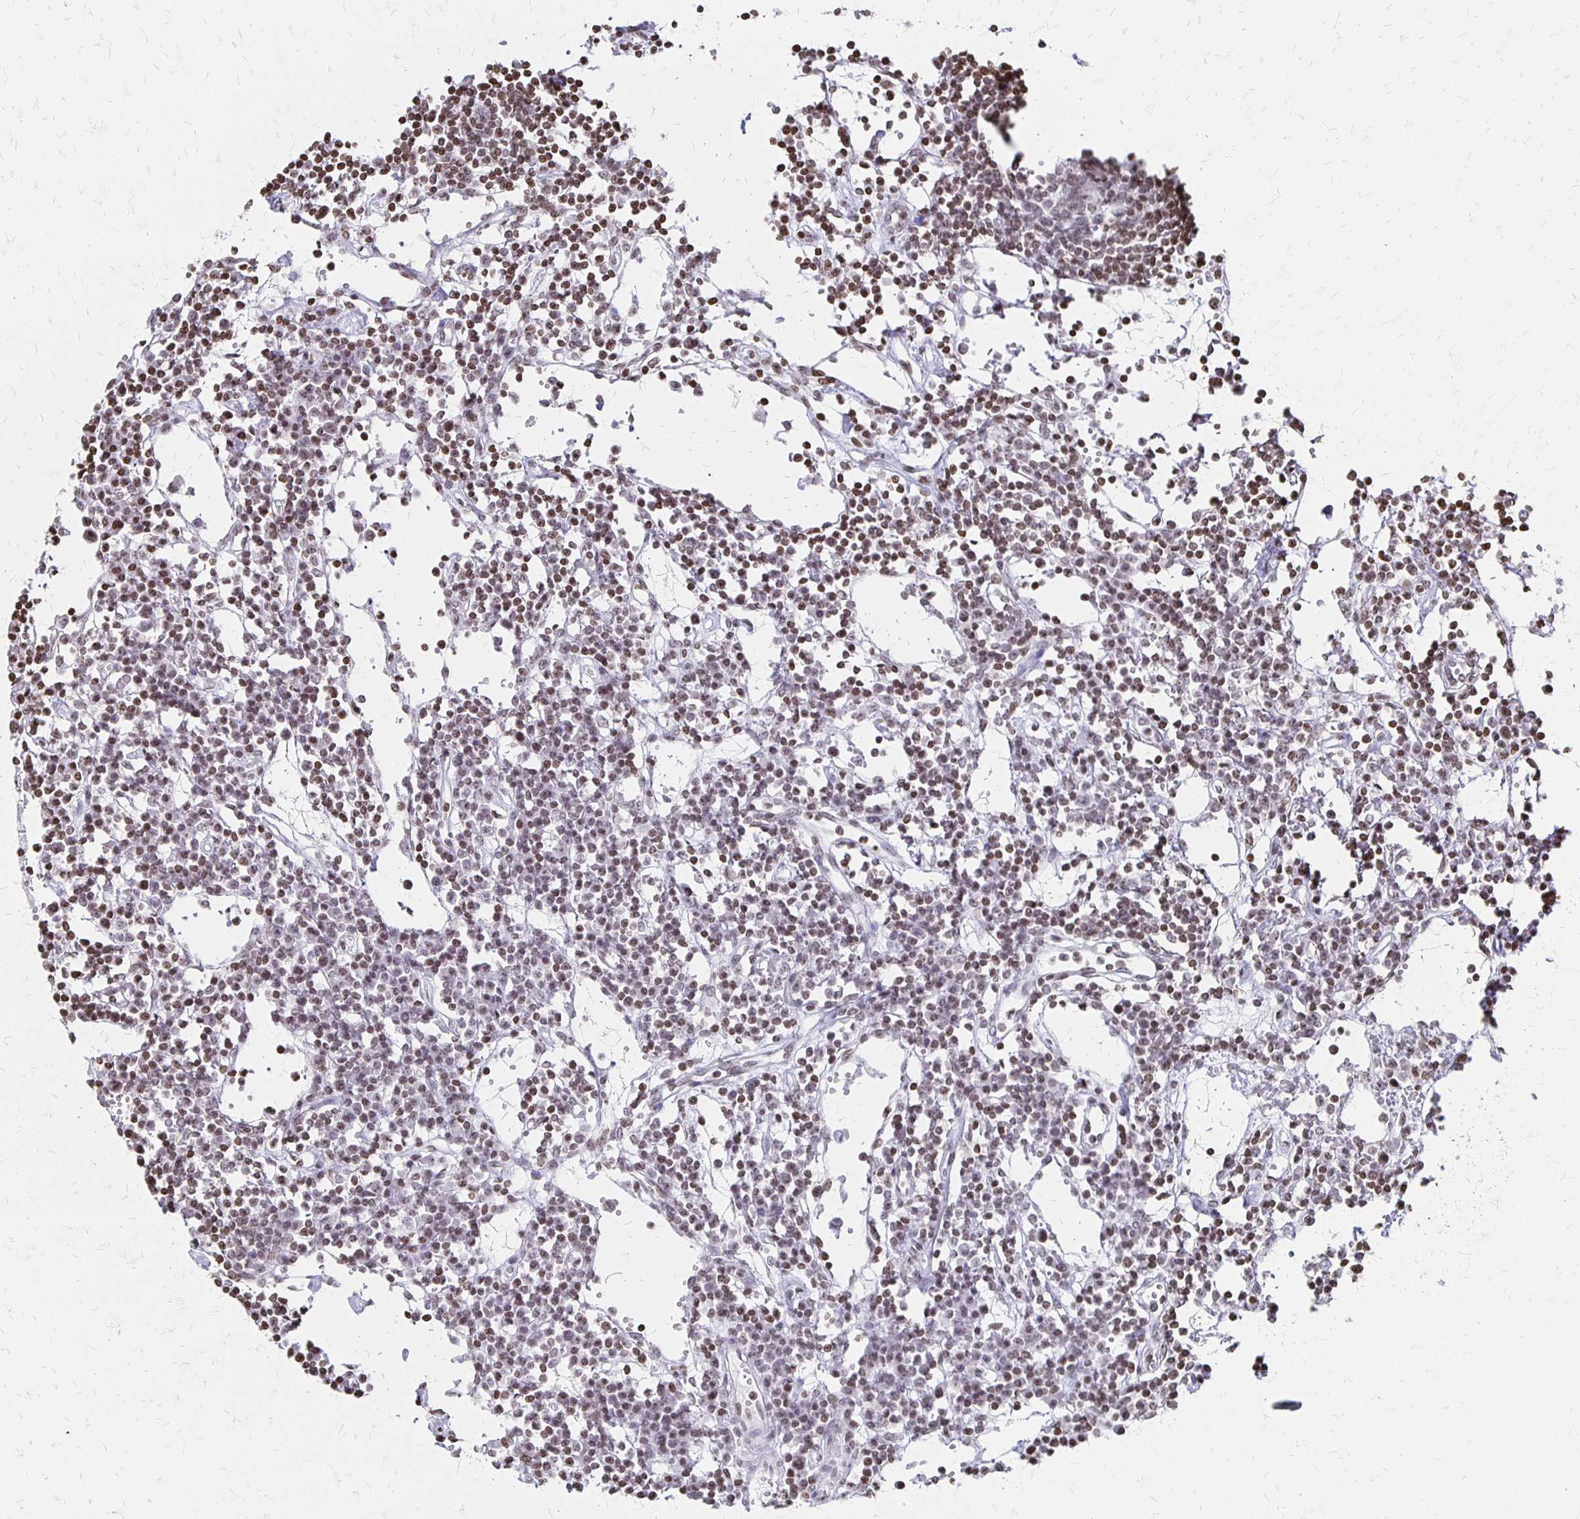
{"staining": {"intensity": "negative", "quantity": "none", "location": "none"}, "tissue": "lymph node", "cell_type": "Germinal center cells", "image_type": "normal", "snomed": [{"axis": "morphology", "description": "Normal tissue, NOS"}, {"axis": "topography", "description": "Lymph node"}], "caption": "Immunohistochemical staining of unremarkable human lymph node demonstrates no significant expression in germinal center cells.", "gene": "ZNF280C", "patient": {"sex": "female", "age": 78}}